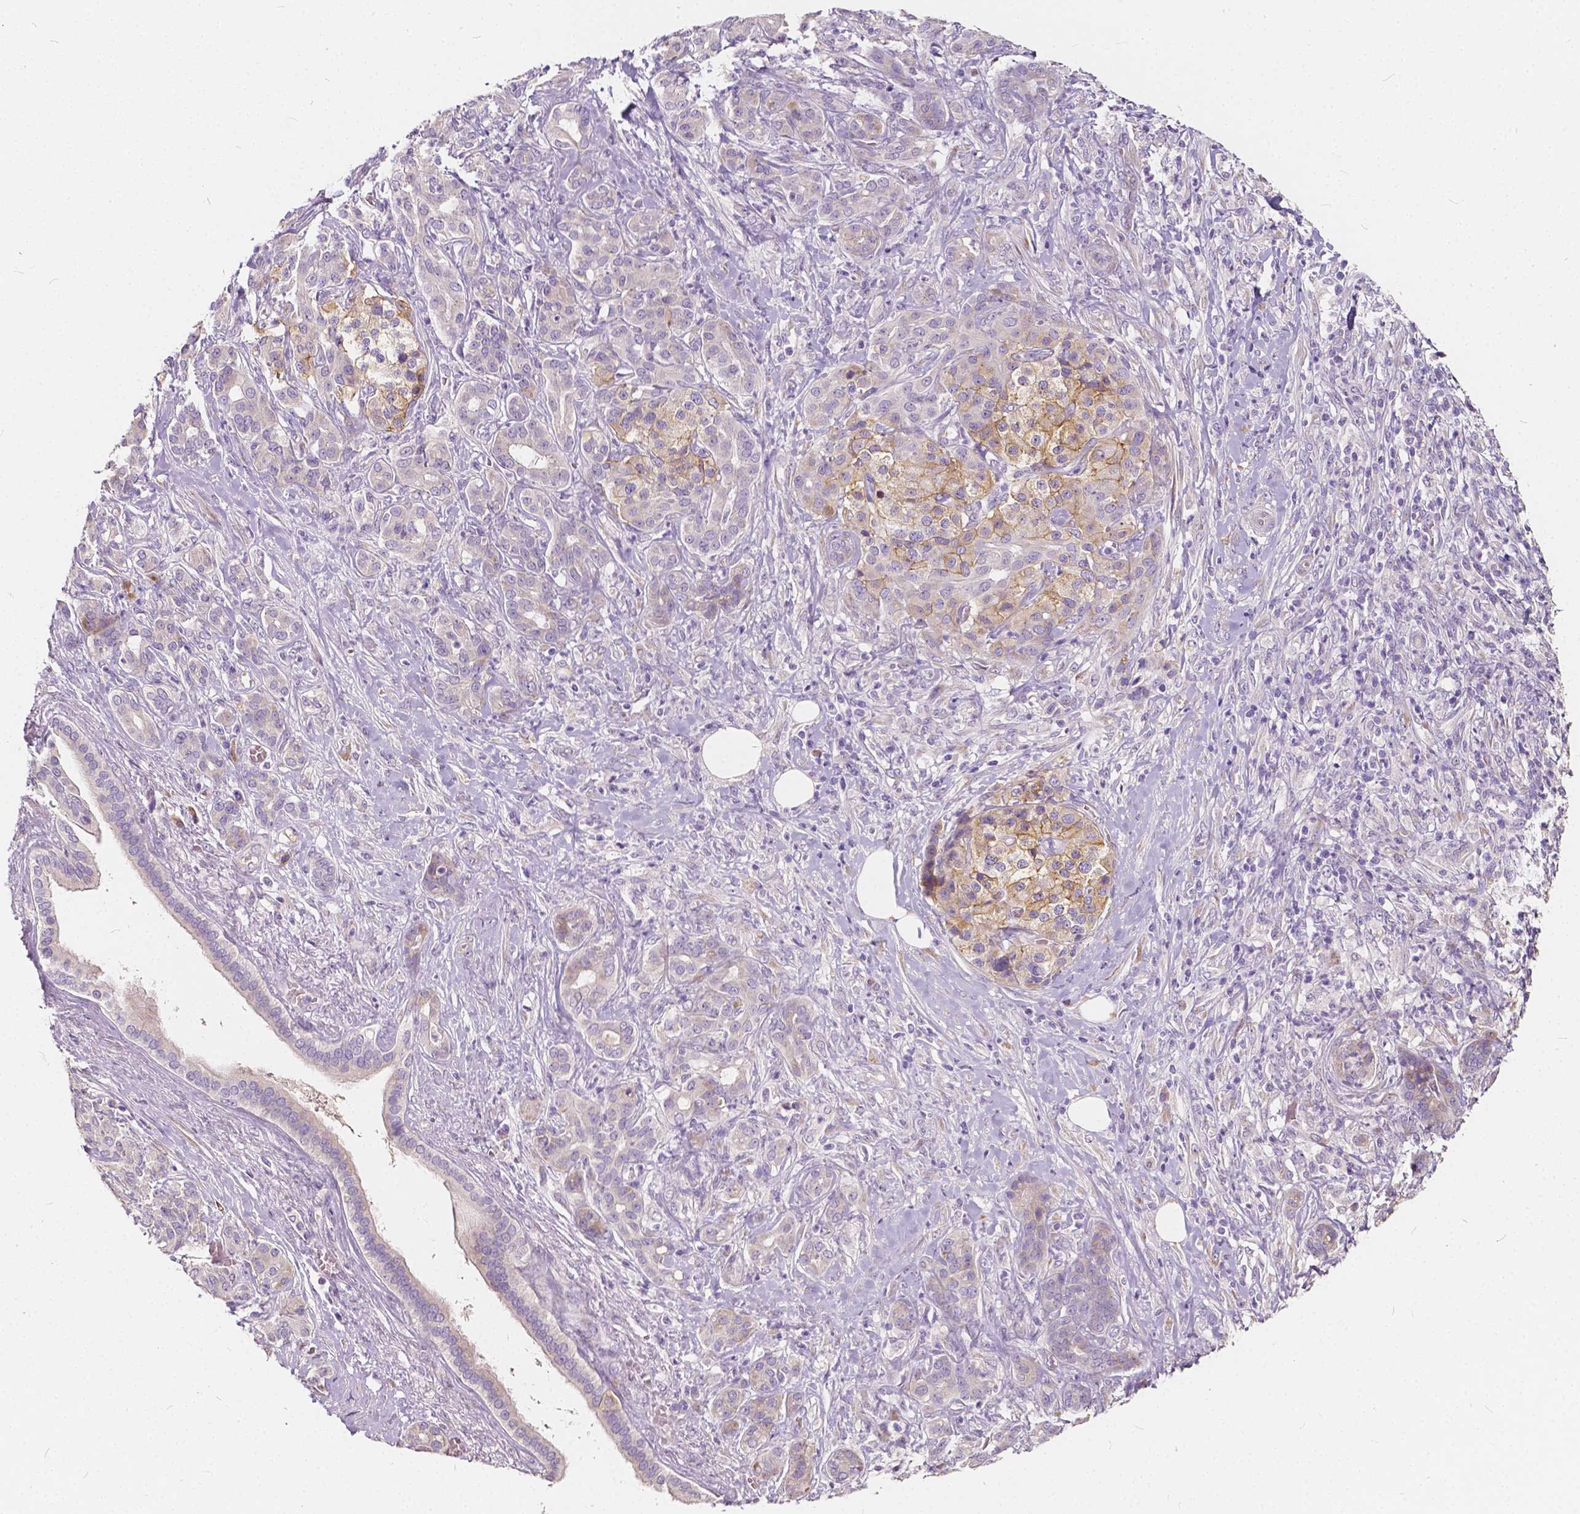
{"staining": {"intensity": "weak", "quantity": "<25%", "location": "cytoplasmic/membranous"}, "tissue": "pancreatic cancer", "cell_type": "Tumor cells", "image_type": "cancer", "snomed": [{"axis": "morphology", "description": "Normal tissue, NOS"}, {"axis": "morphology", "description": "Inflammation, NOS"}, {"axis": "morphology", "description": "Adenocarcinoma, NOS"}, {"axis": "topography", "description": "Pancreas"}], "caption": "A histopathology image of human pancreatic adenocarcinoma is negative for staining in tumor cells. (DAB (3,3'-diaminobenzidine) immunohistochemistry (IHC), high magnification).", "gene": "SLC7A8", "patient": {"sex": "male", "age": 57}}